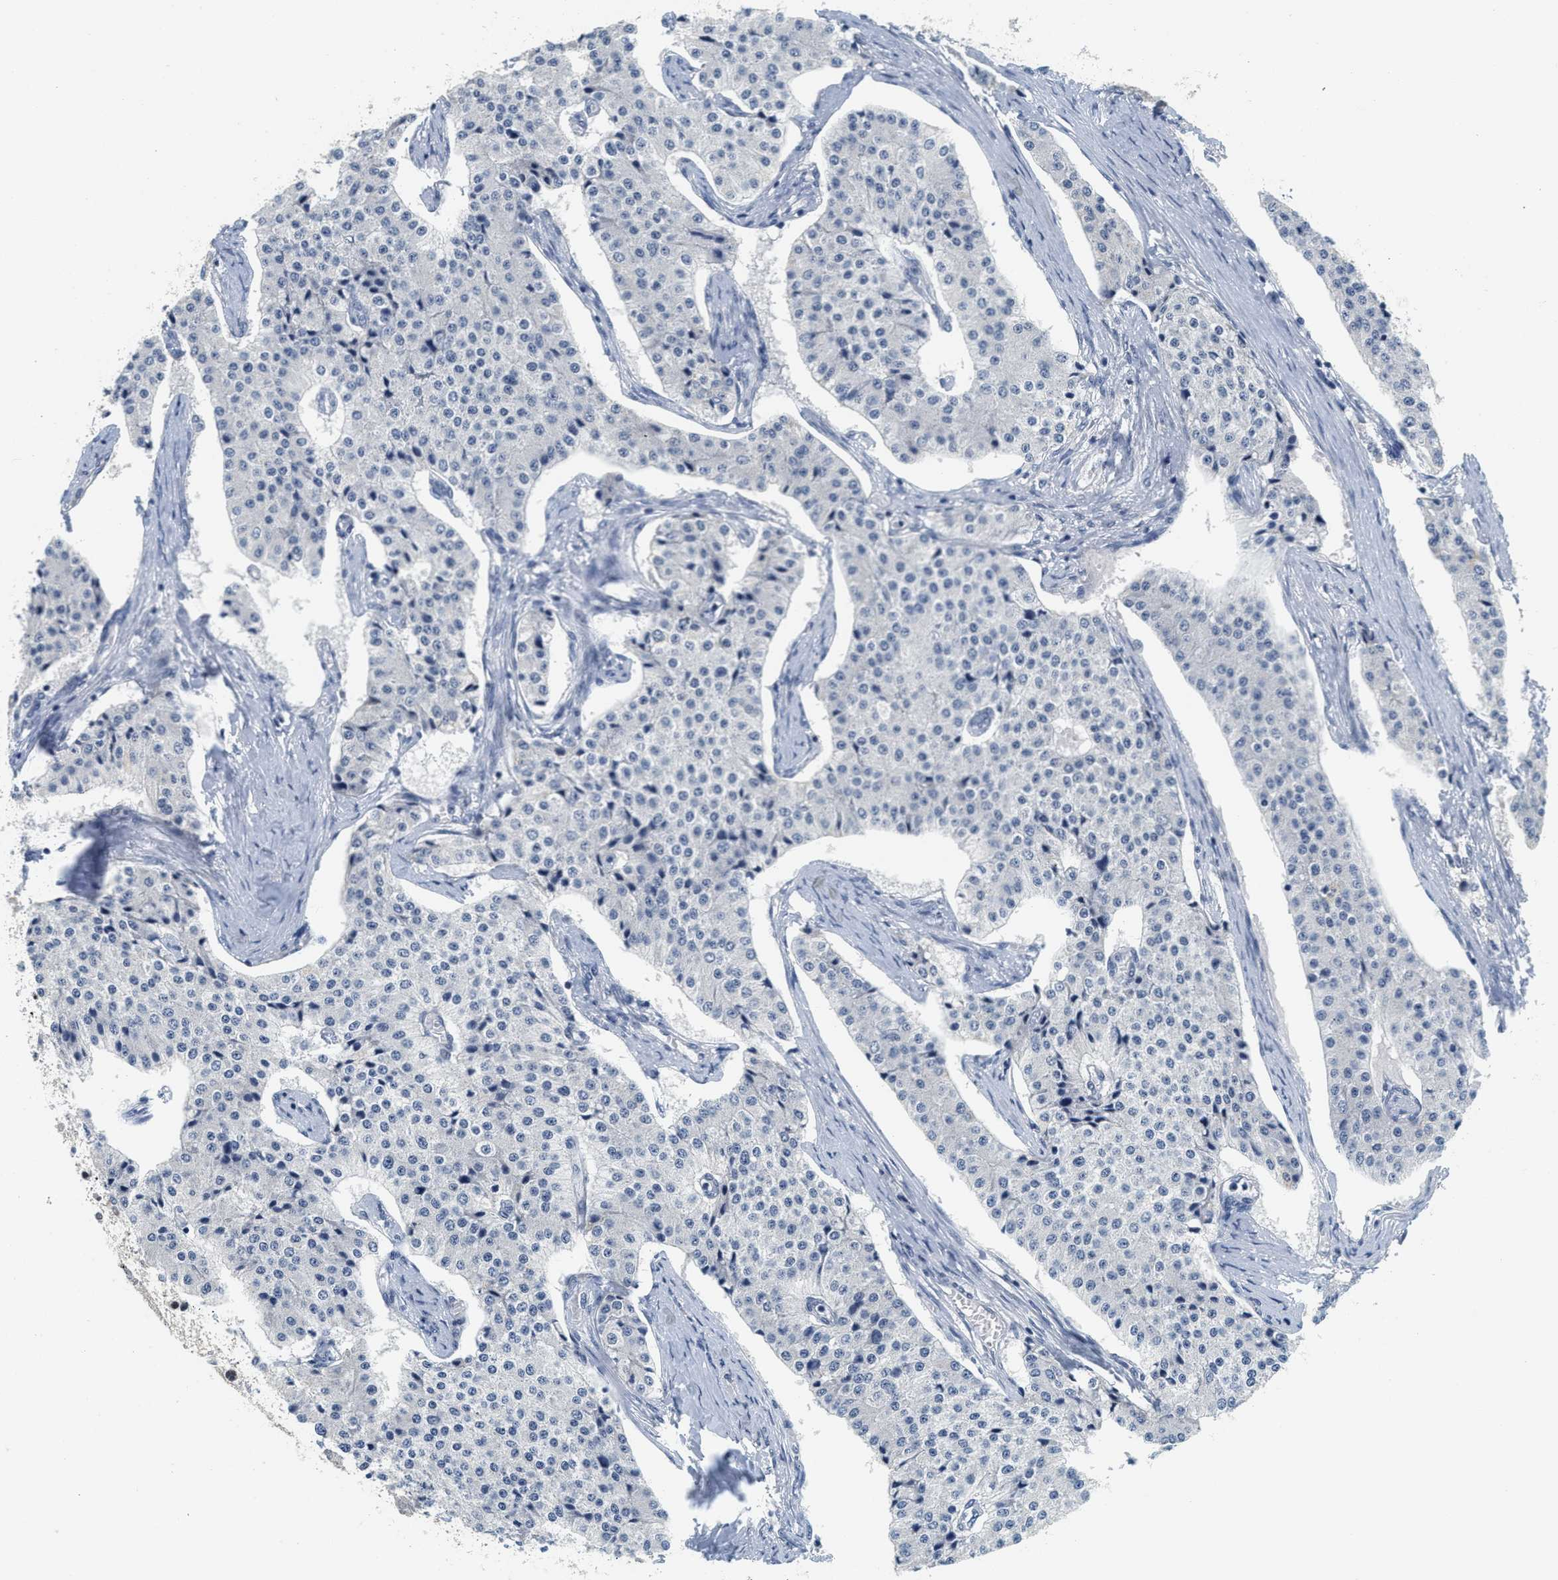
{"staining": {"intensity": "negative", "quantity": "none", "location": "none"}, "tissue": "carcinoid", "cell_type": "Tumor cells", "image_type": "cancer", "snomed": [{"axis": "morphology", "description": "Carcinoid, malignant, NOS"}, {"axis": "topography", "description": "Colon"}], "caption": "Malignant carcinoid was stained to show a protein in brown. There is no significant positivity in tumor cells.", "gene": "MZF1", "patient": {"sex": "female", "age": 52}}